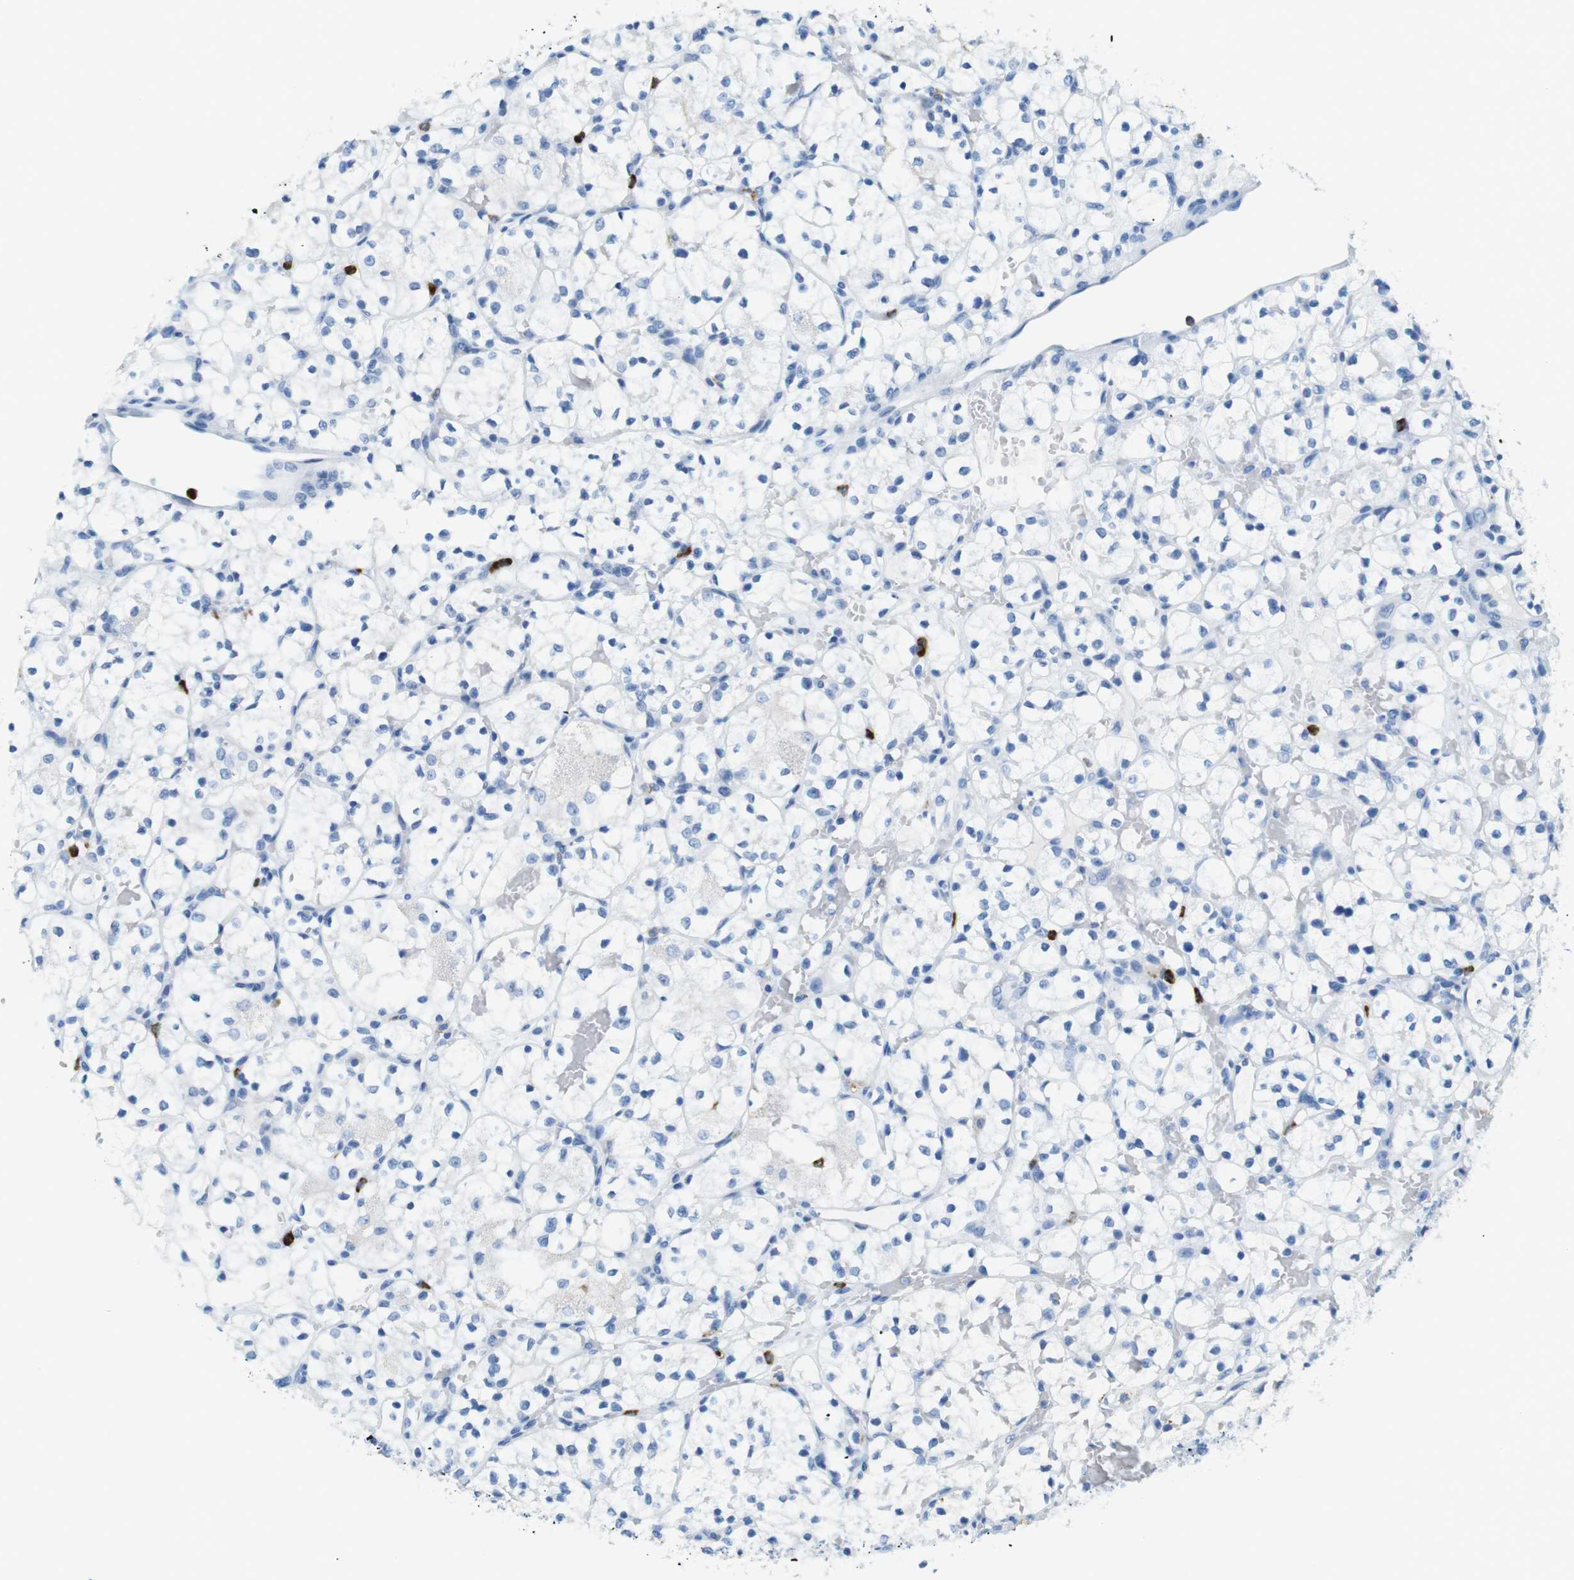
{"staining": {"intensity": "negative", "quantity": "none", "location": "none"}, "tissue": "renal cancer", "cell_type": "Tumor cells", "image_type": "cancer", "snomed": [{"axis": "morphology", "description": "Adenocarcinoma, NOS"}, {"axis": "topography", "description": "Kidney"}], "caption": "A high-resolution image shows IHC staining of adenocarcinoma (renal), which displays no significant staining in tumor cells.", "gene": "MCEMP1", "patient": {"sex": "female", "age": 60}}